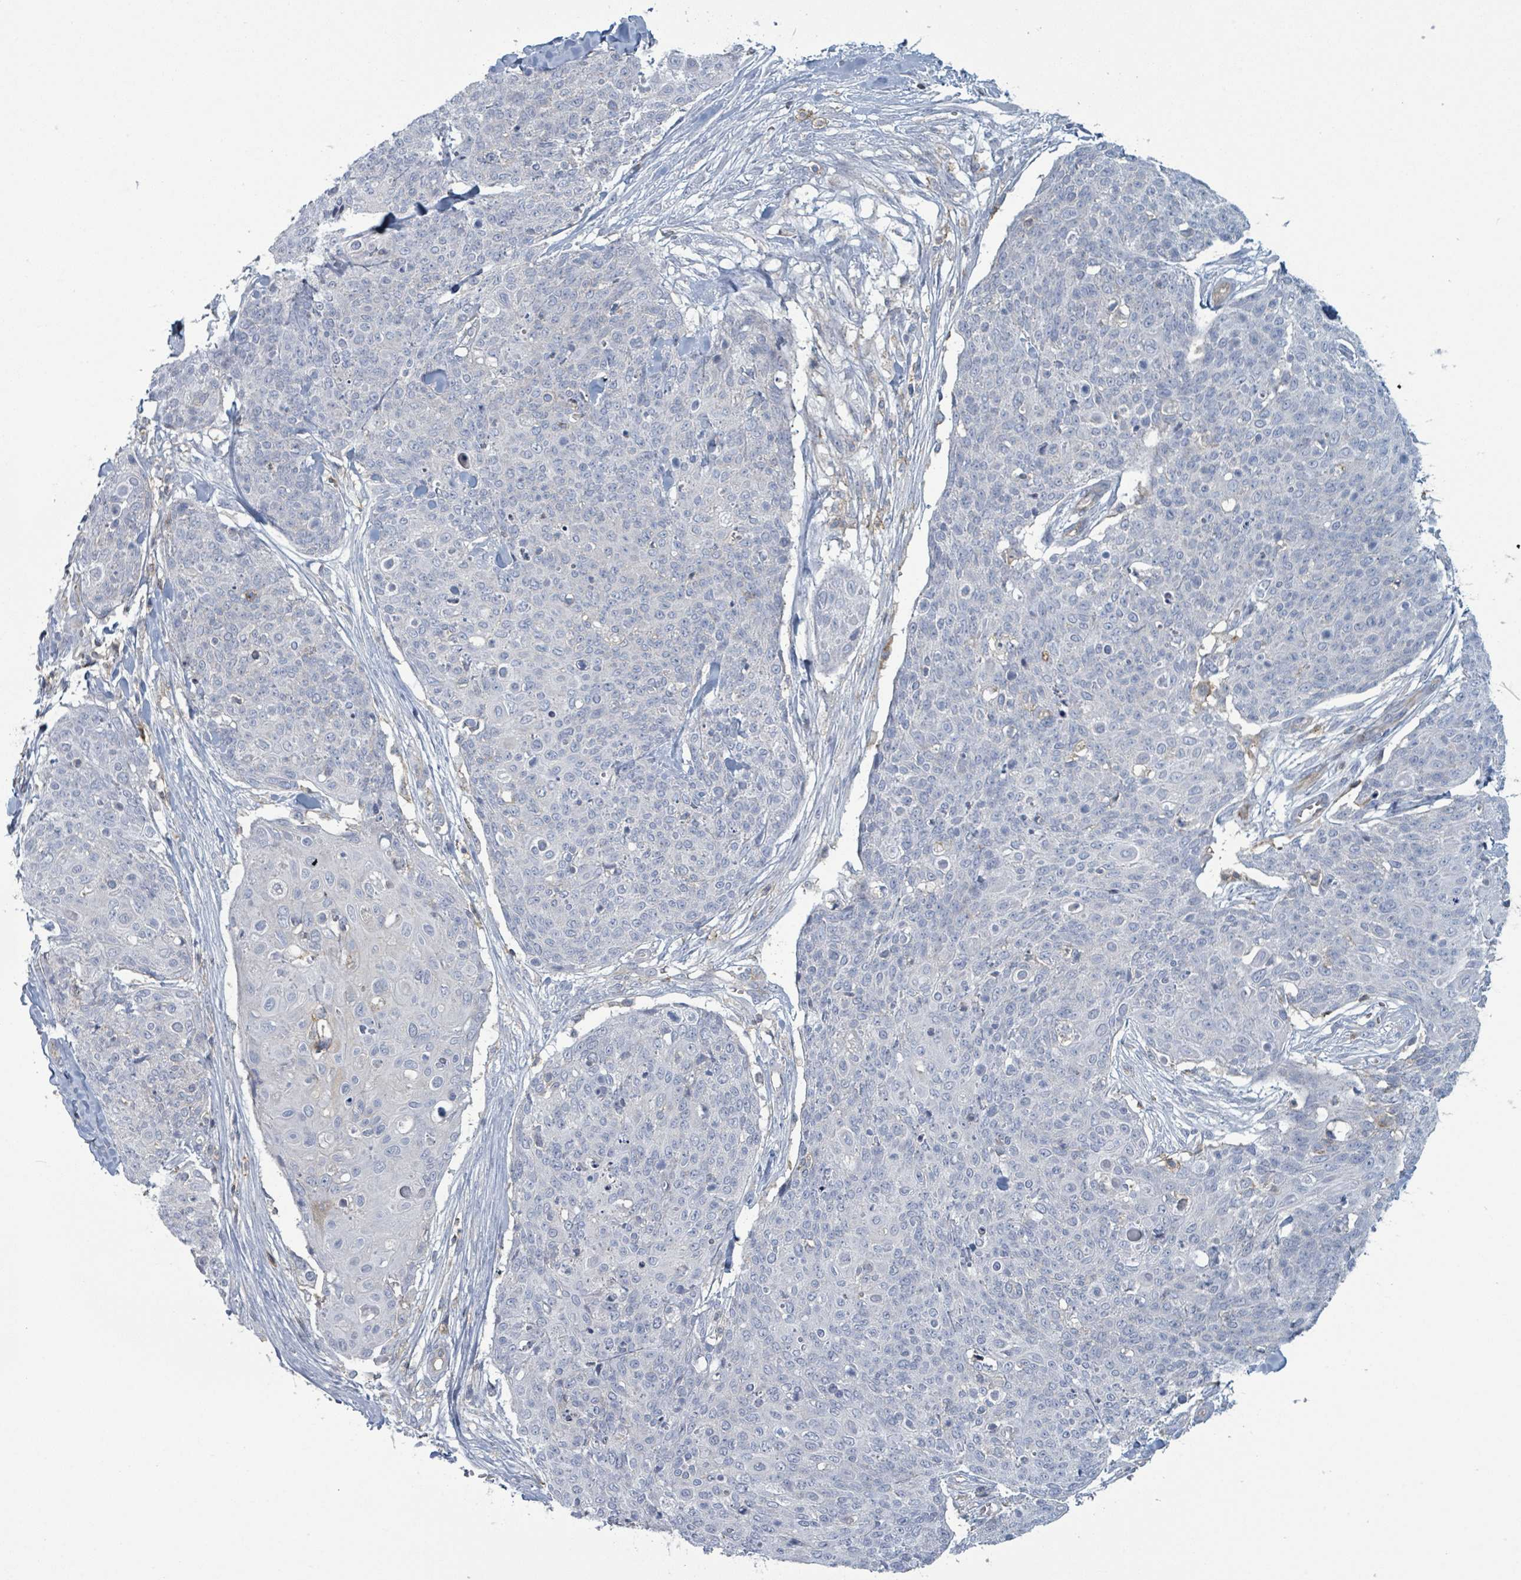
{"staining": {"intensity": "negative", "quantity": "none", "location": "none"}, "tissue": "skin cancer", "cell_type": "Tumor cells", "image_type": "cancer", "snomed": [{"axis": "morphology", "description": "Squamous cell carcinoma, NOS"}, {"axis": "topography", "description": "Skin"}, {"axis": "topography", "description": "Vulva"}], "caption": "Immunohistochemistry (IHC) image of neoplastic tissue: human skin cancer (squamous cell carcinoma) stained with DAB demonstrates no significant protein positivity in tumor cells.", "gene": "TNFRSF14", "patient": {"sex": "female", "age": 85}}